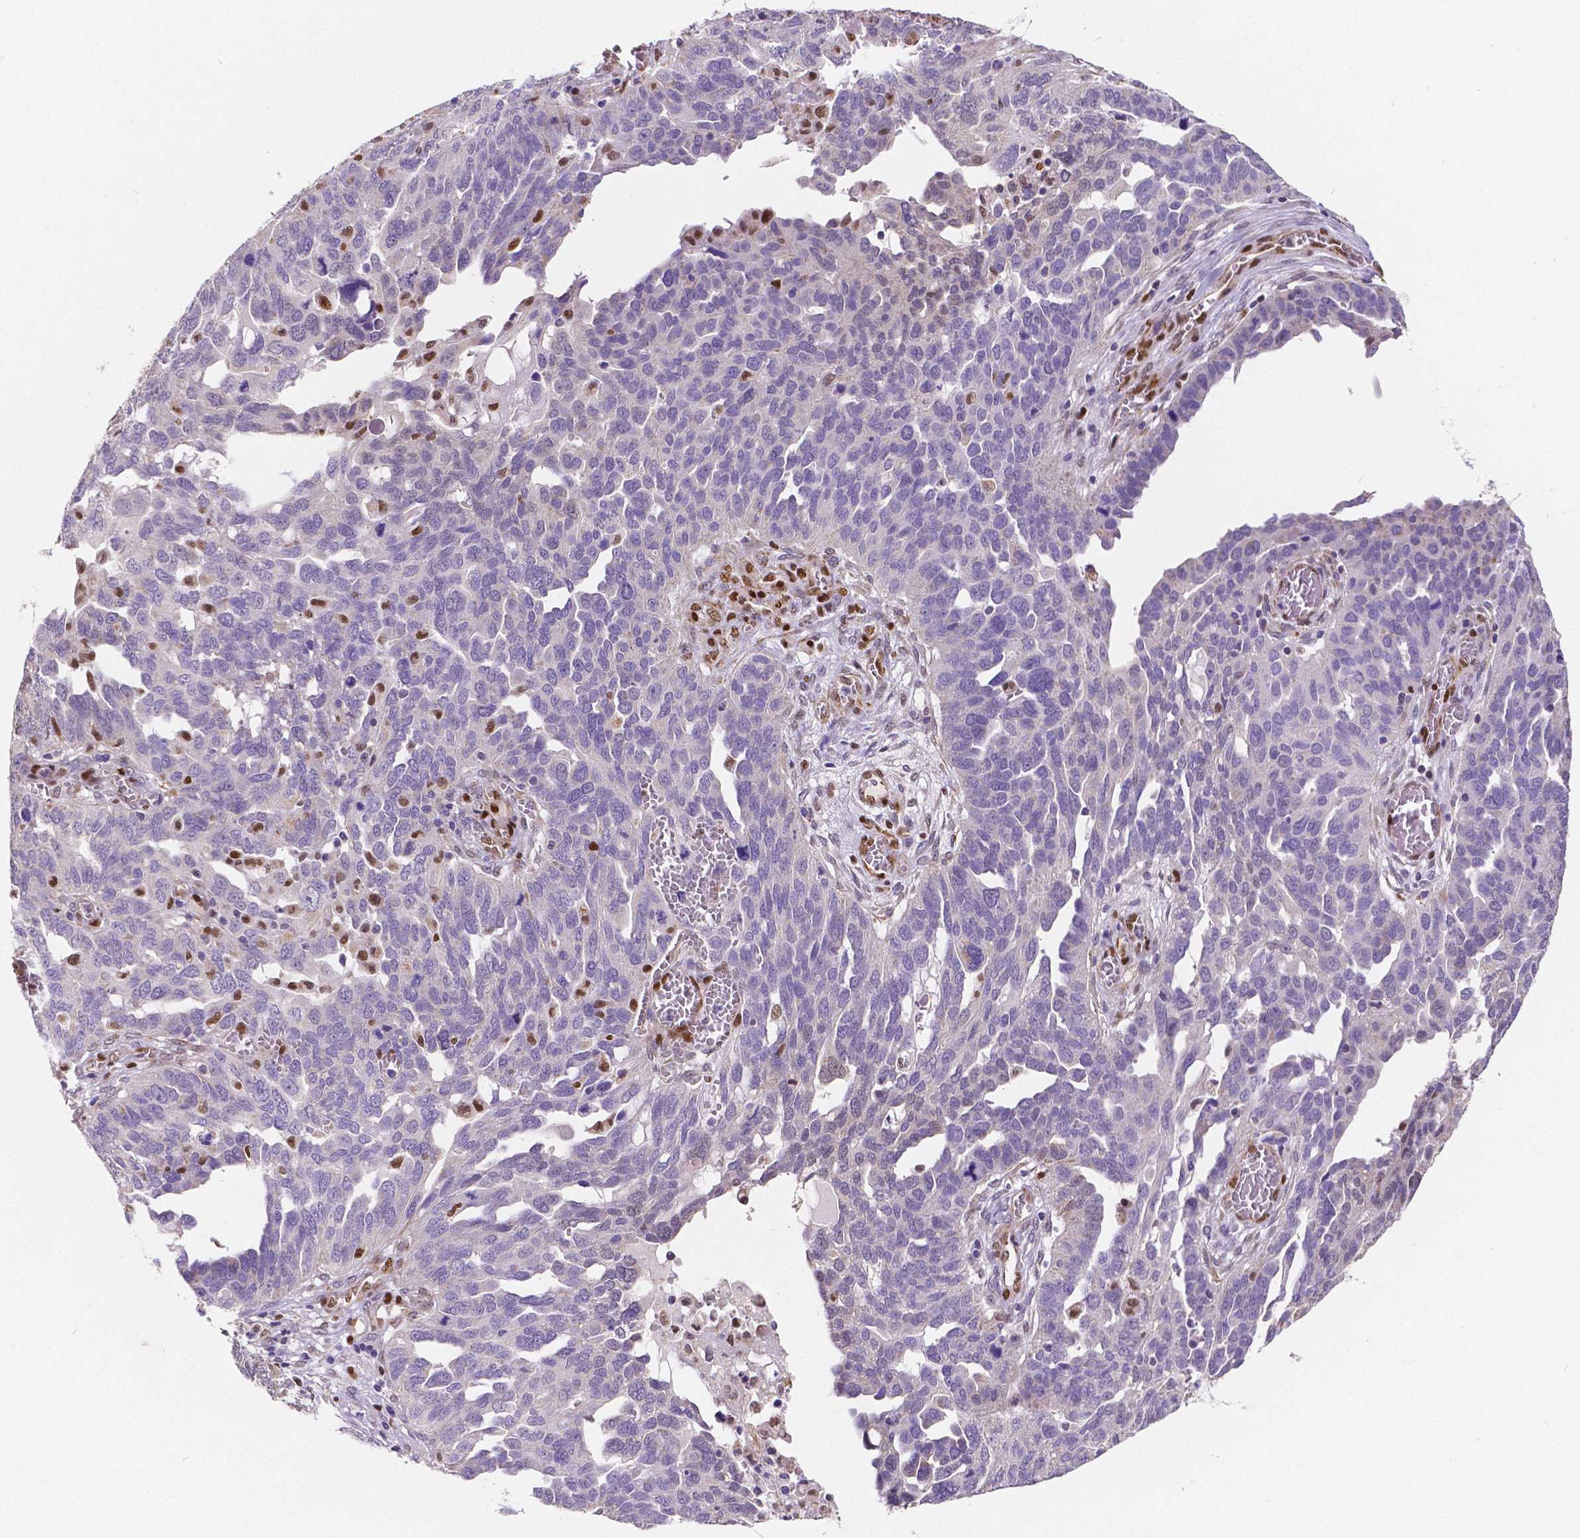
{"staining": {"intensity": "negative", "quantity": "none", "location": "none"}, "tissue": "ovarian cancer", "cell_type": "Tumor cells", "image_type": "cancer", "snomed": [{"axis": "morphology", "description": "Carcinoma, endometroid"}, {"axis": "topography", "description": "Soft tissue"}, {"axis": "topography", "description": "Ovary"}], "caption": "A high-resolution image shows immunohistochemistry (IHC) staining of endometroid carcinoma (ovarian), which displays no significant expression in tumor cells.", "gene": "MEF2C", "patient": {"sex": "female", "age": 52}}